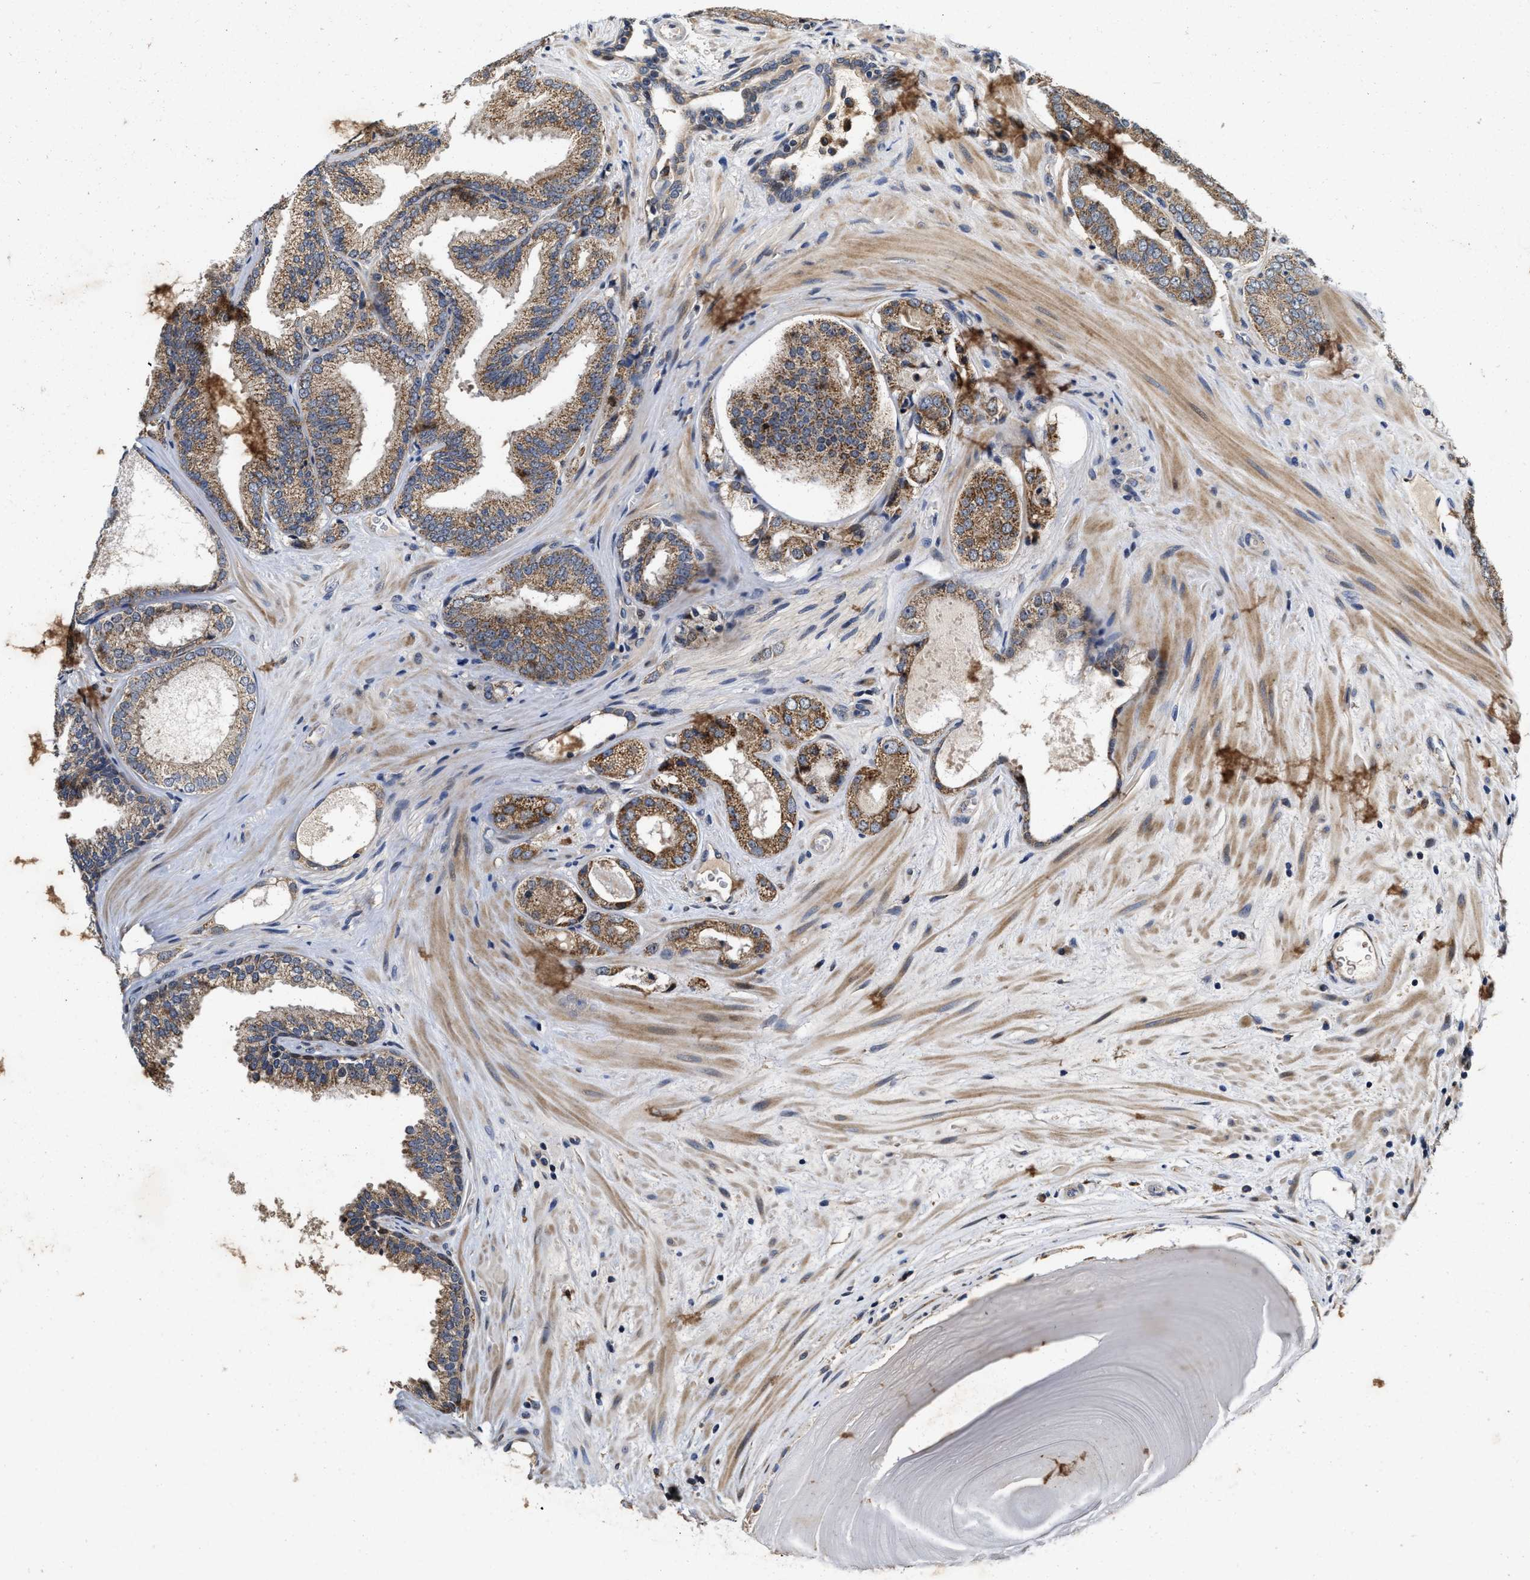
{"staining": {"intensity": "moderate", "quantity": "25%-75%", "location": "cytoplasmic/membranous"}, "tissue": "prostate cancer", "cell_type": "Tumor cells", "image_type": "cancer", "snomed": [{"axis": "morphology", "description": "Adenocarcinoma, Low grade"}, {"axis": "topography", "description": "Prostate"}], "caption": "An image showing moderate cytoplasmic/membranous positivity in about 25%-75% of tumor cells in prostate cancer (adenocarcinoma (low-grade)), as visualized by brown immunohistochemical staining.", "gene": "SCYL2", "patient": {"sex": "male", "age": 65}}